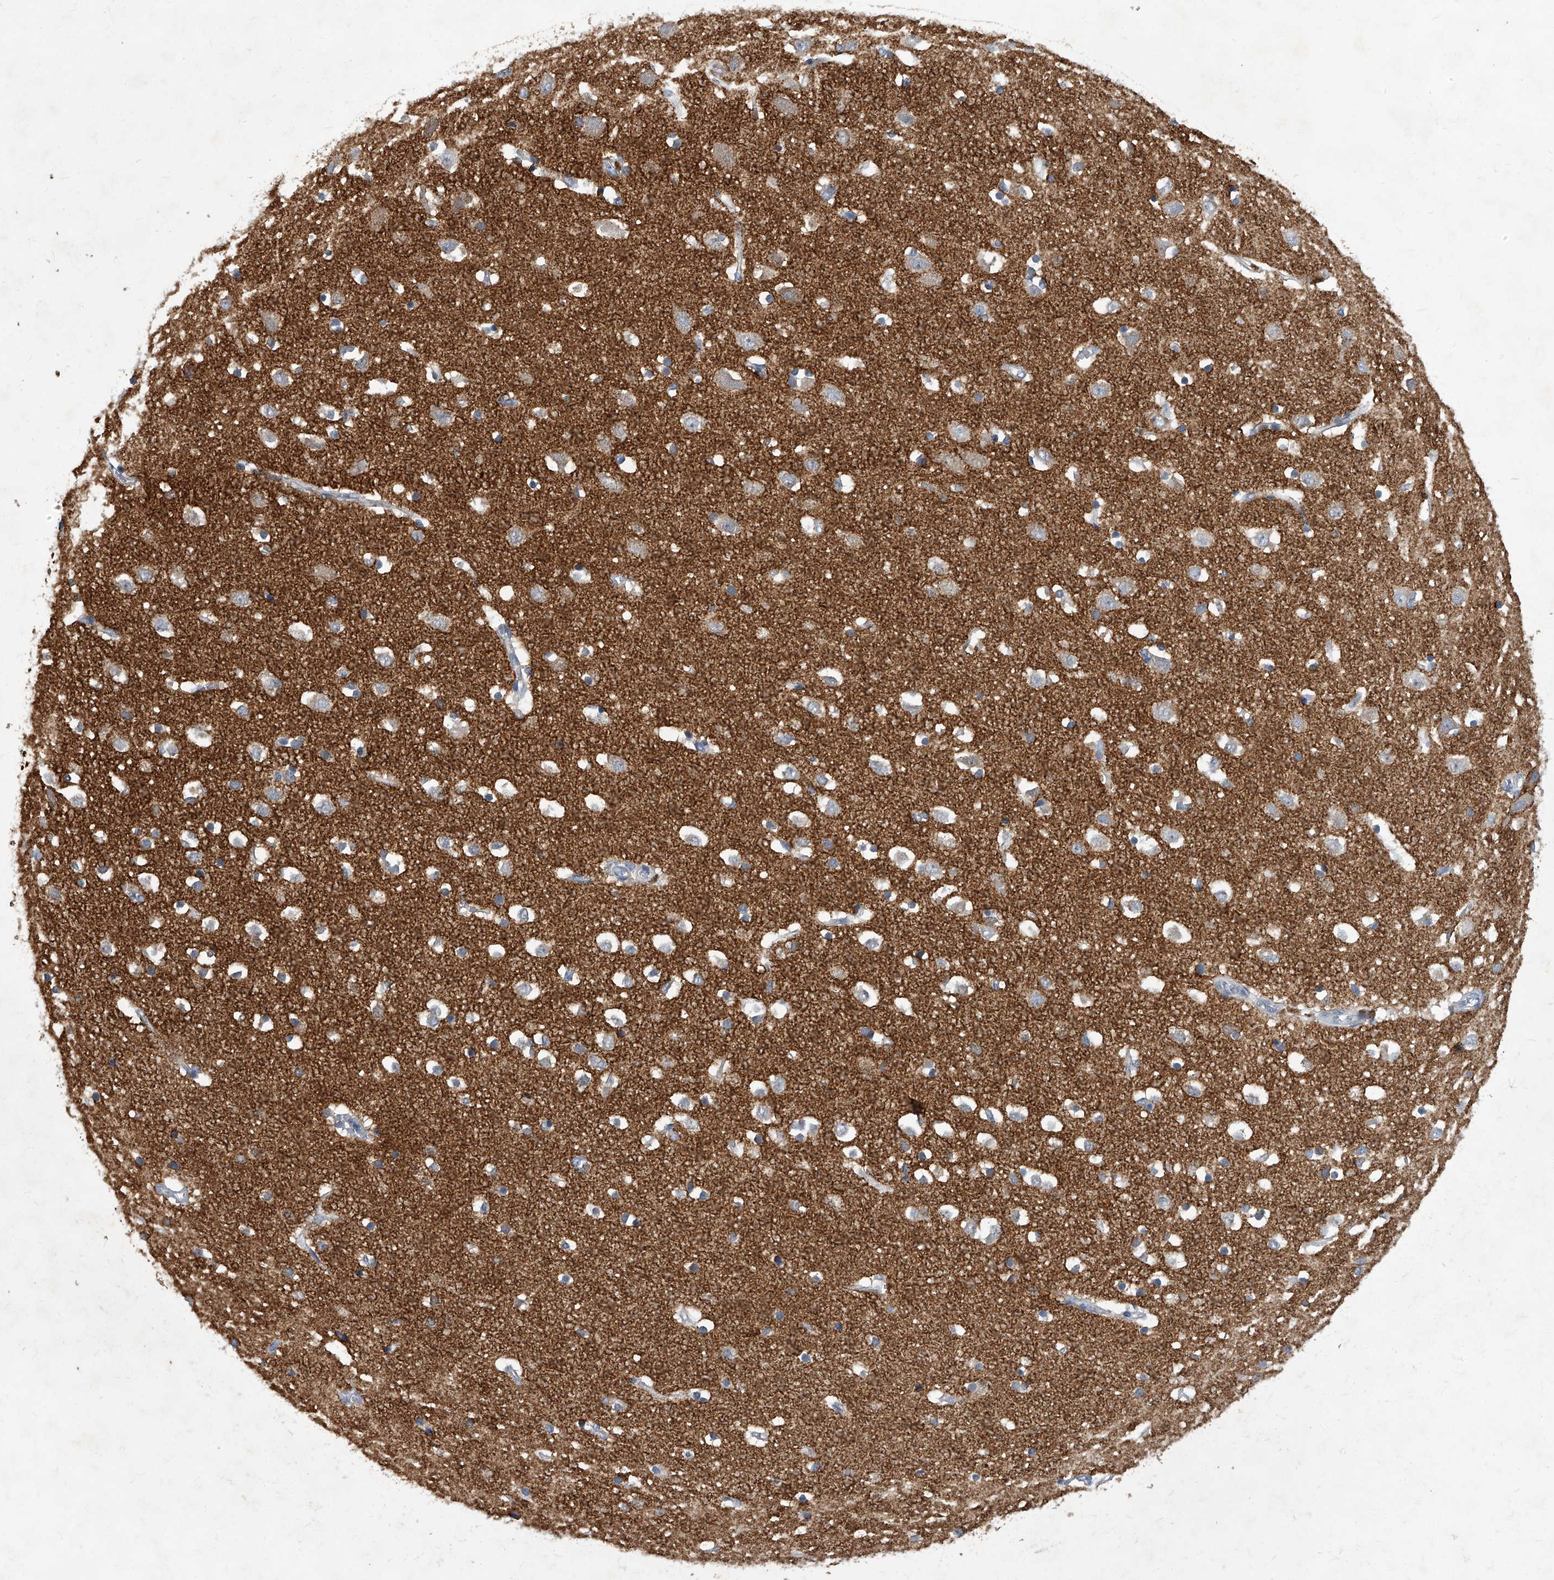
{"staining": {"intensity": "negative", "quantity": "none", "location": "none"}, "tissue": "cerebral cortex", "cell_type": "Endothelial cells", "image_type": "normal", "snomed": [{"axis": "morphology", "description": "Normal tissue, NOS"}, {"axis": "topography", "description": "Cerebral cortex"}], "caption": "Endothelial cells show no significant protein staining in benign cerebral cortex. (DAB (3,3'-diaminobenzidine) immunohistochemistry visualized using brightfield microscopy, high magnification).", "gene": "TGFBR1", "patient": {"sex": "male", "age": 54}}